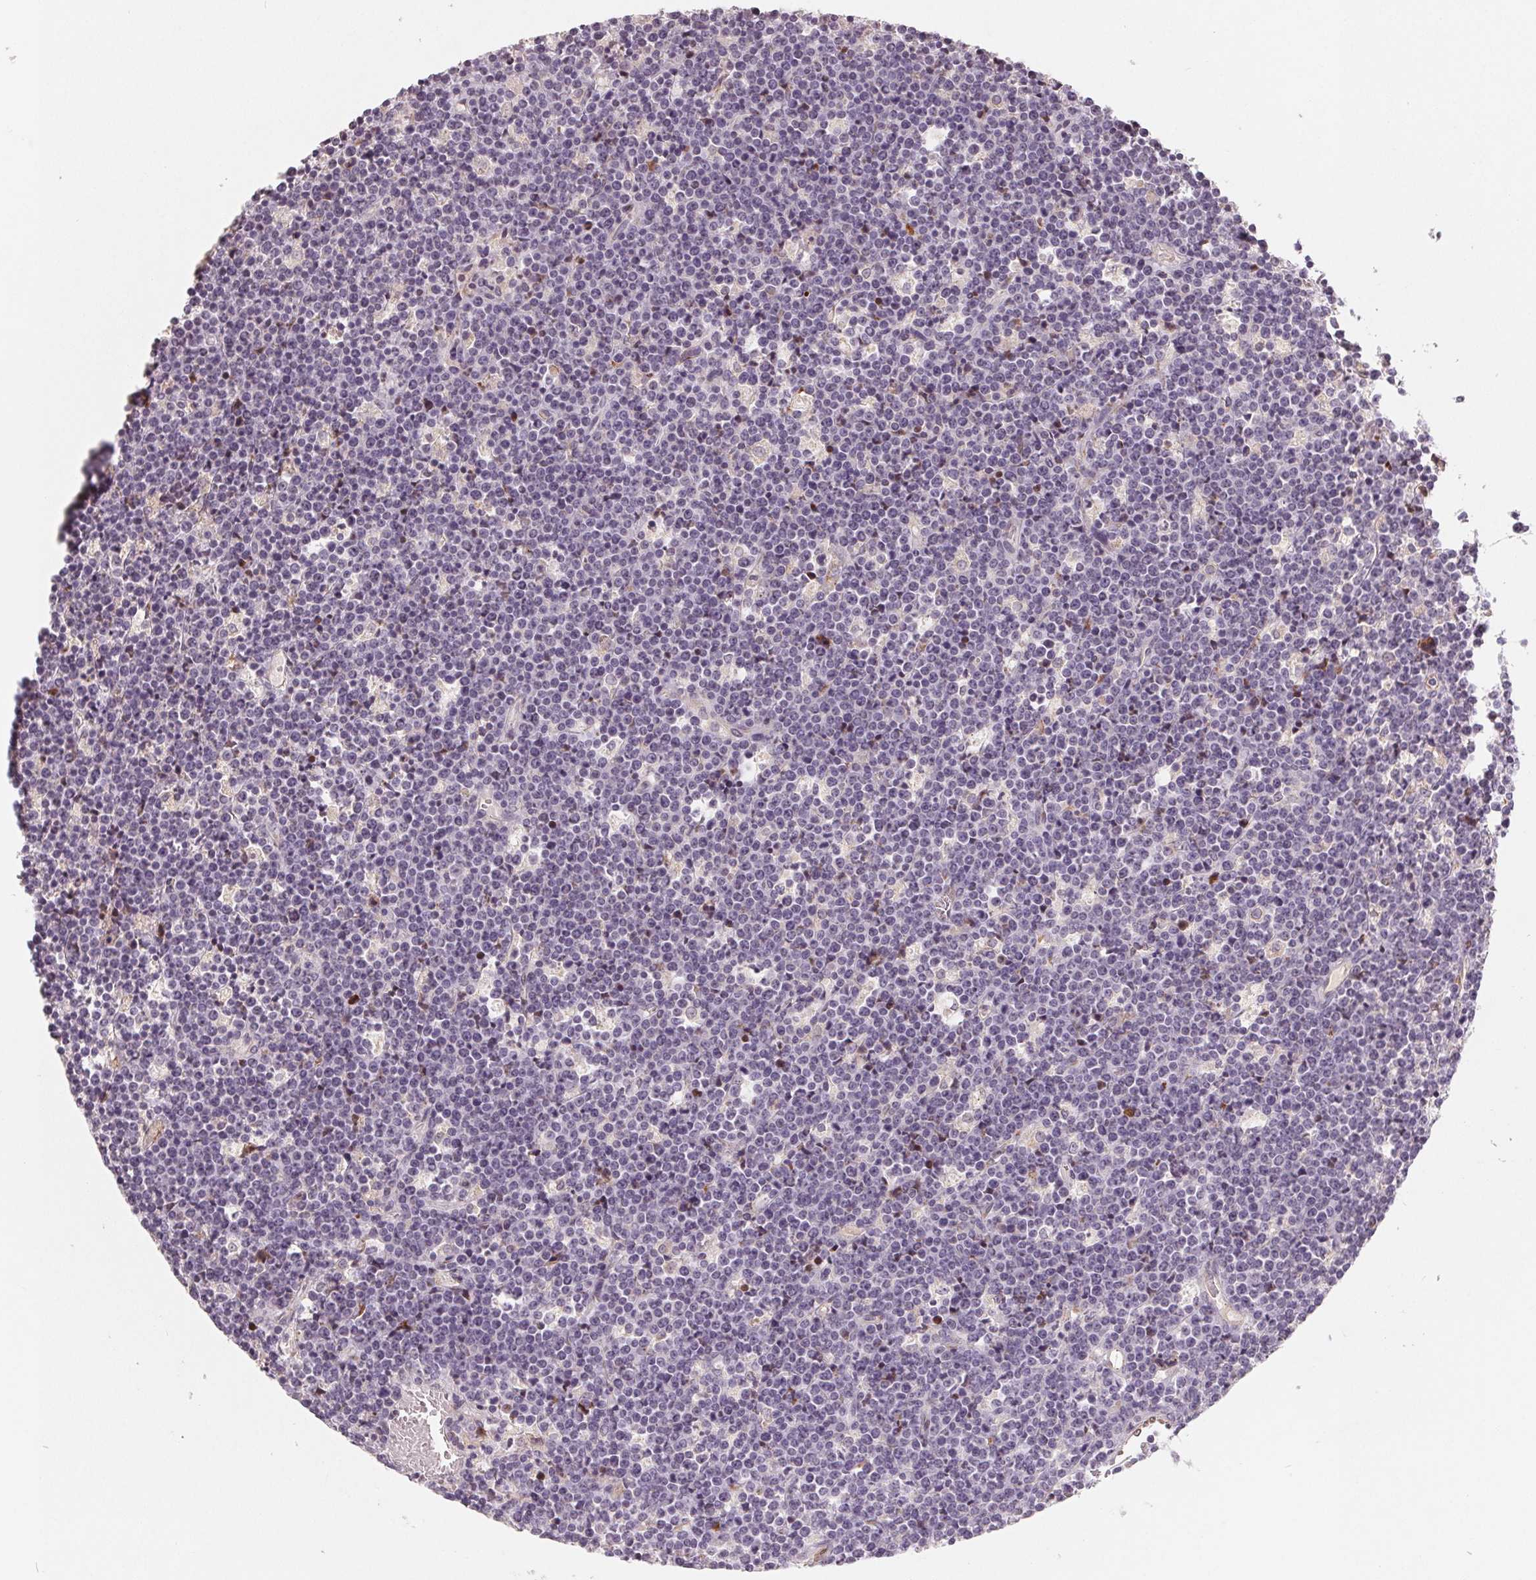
{"staining": {"intensity": "negative", "quantity": "none", "location": "none"}, "tissue": "lymphoma", "cell_type": "Tumor cells", "image_type": "cancer", "snomed": [{"axis": "morphology", "description": "Malignant lymphoma, non-Hodgkin's type, High grade"}, {"axis": "topography", "description": "Ovary"}], "caption": "Immunohistochemical staining of human lymphoma displays no significant expression in tumor cells.", "gene": "TMSB15B", "patient": {"sex": "female", "age": 56}}